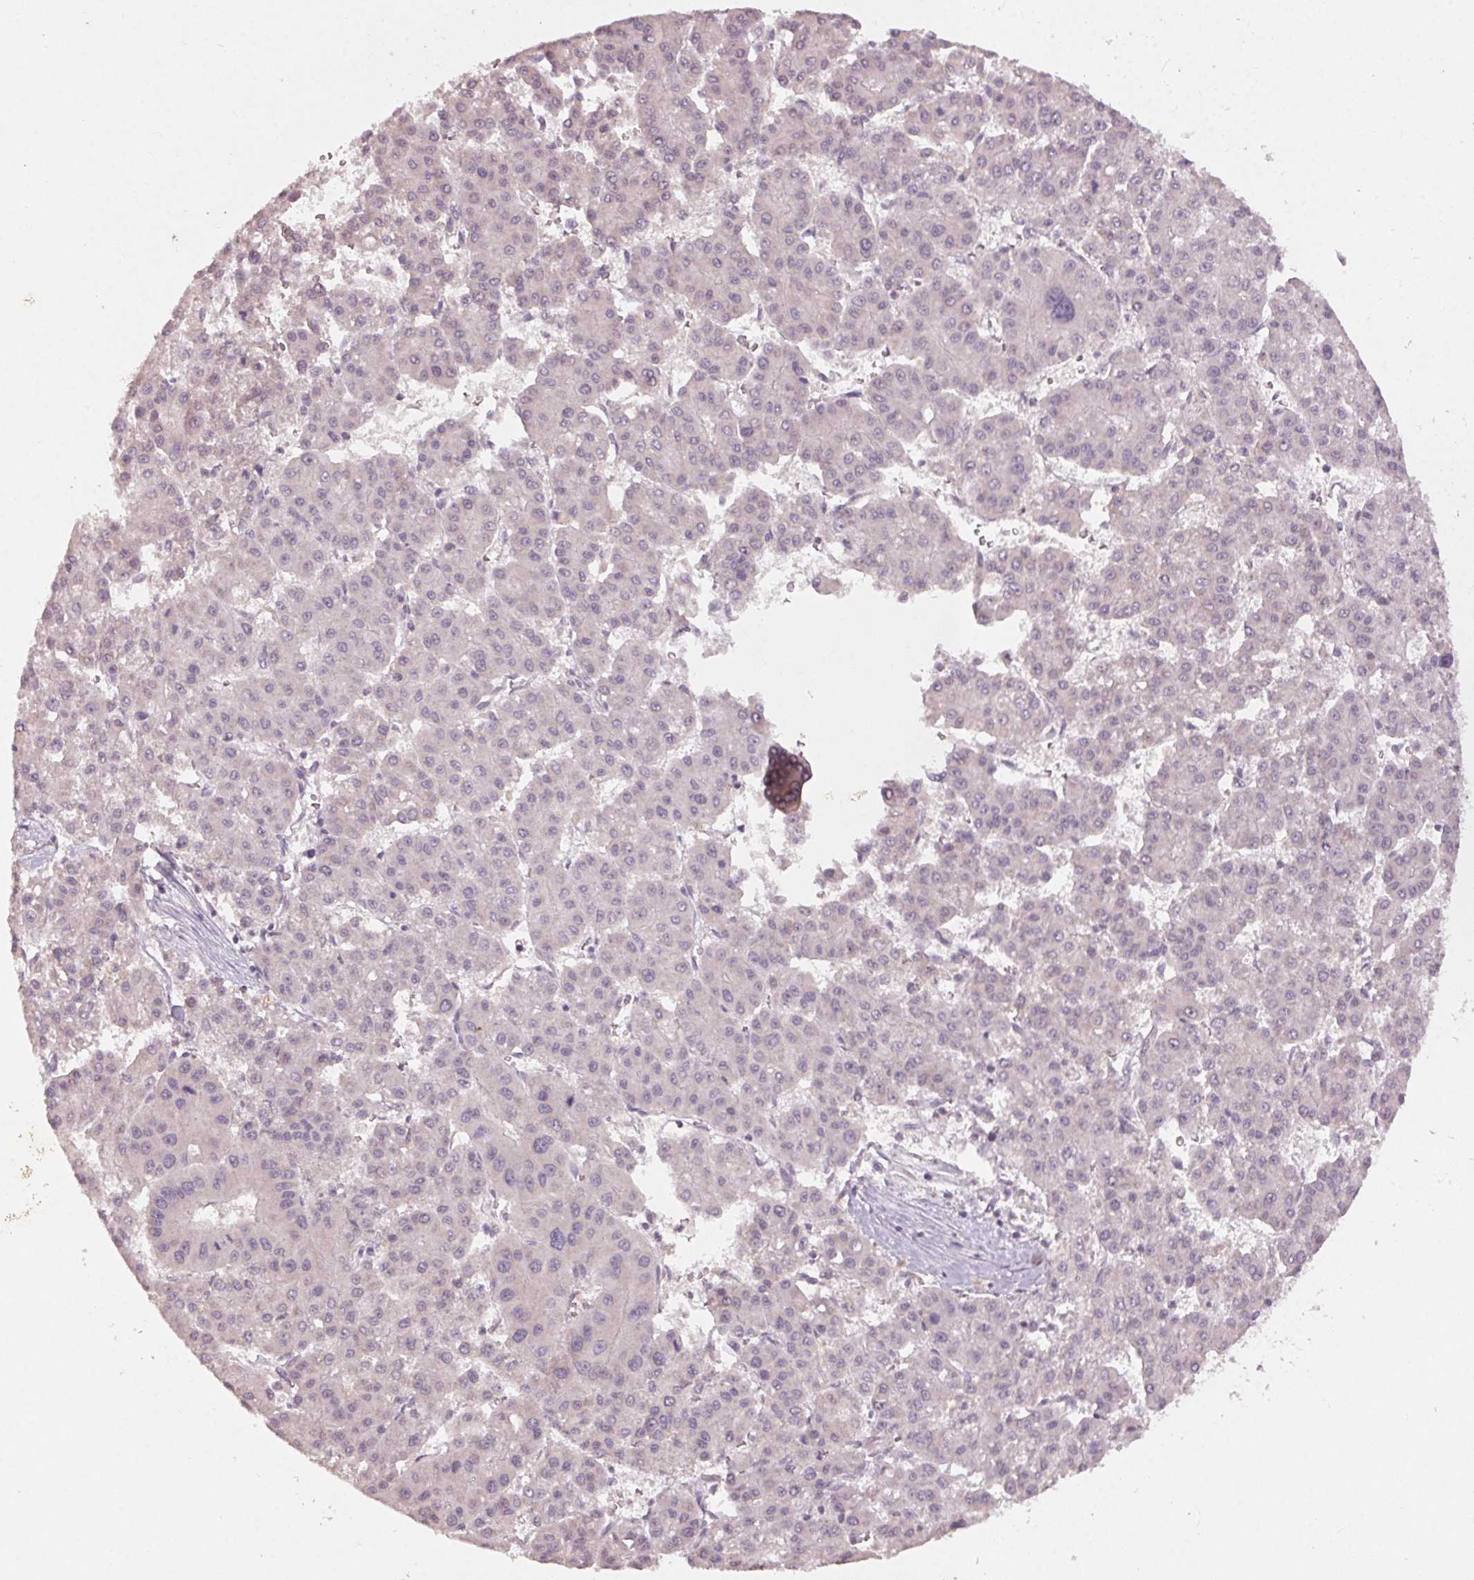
{"staining": {"intensity": "negative", "quantity": "none", "location": "none"}, "tissue": "liver cancer", "cell_type": "Tumor cells", "image_type": "cancer", "snomed": [{"axis": "morphology", "description": "Carcinoma, Hepatocellular, NOS"}, {"axis": "topography", "description": "Liver"}], "caption": "IHC of liver hepatocellular carcinoma reveals no staining in tumor cells.", "gene": "KLRC3", "patient": {"sex": "male", "age": 73}}